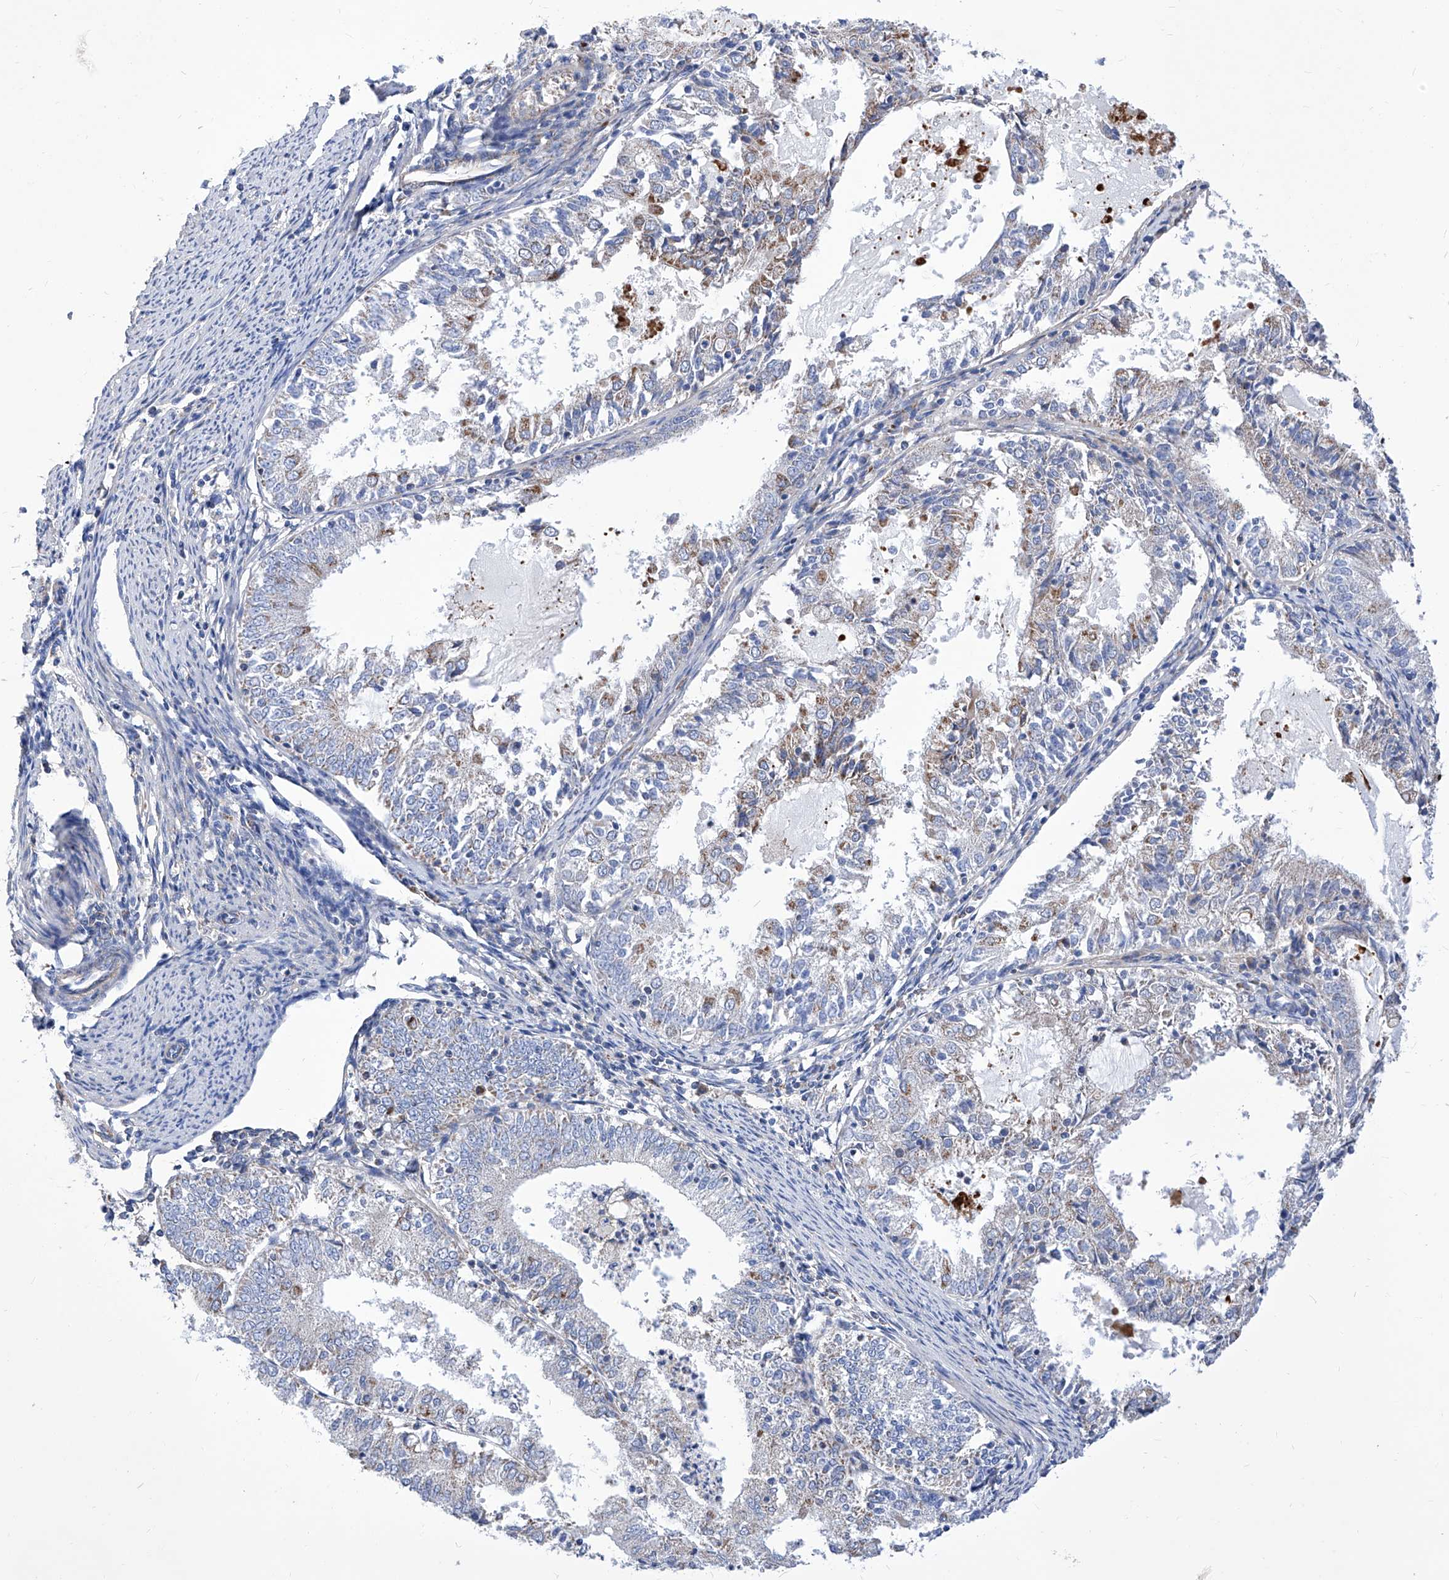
{"staining": {"intensity": "weak", "quantity": "<25%", "location": "cytoplasmic/membranous"}, "tissue": "endometrial cancer", "cell_type": "Tumor cells", "image_type": "cancer", "snomed": [{"axis": "morphology", "description": "Adenocarcinoma, NOS"}, {"axis": "topography", "description": "Endometrium"}], "caption": "A photomicrograph of endometrial cancer (adenocarcinoma) stained for a protein shows no brown staining in tumor cells.", "gene": "HRNR", "patient": {"sex": "female", "age": 57}}